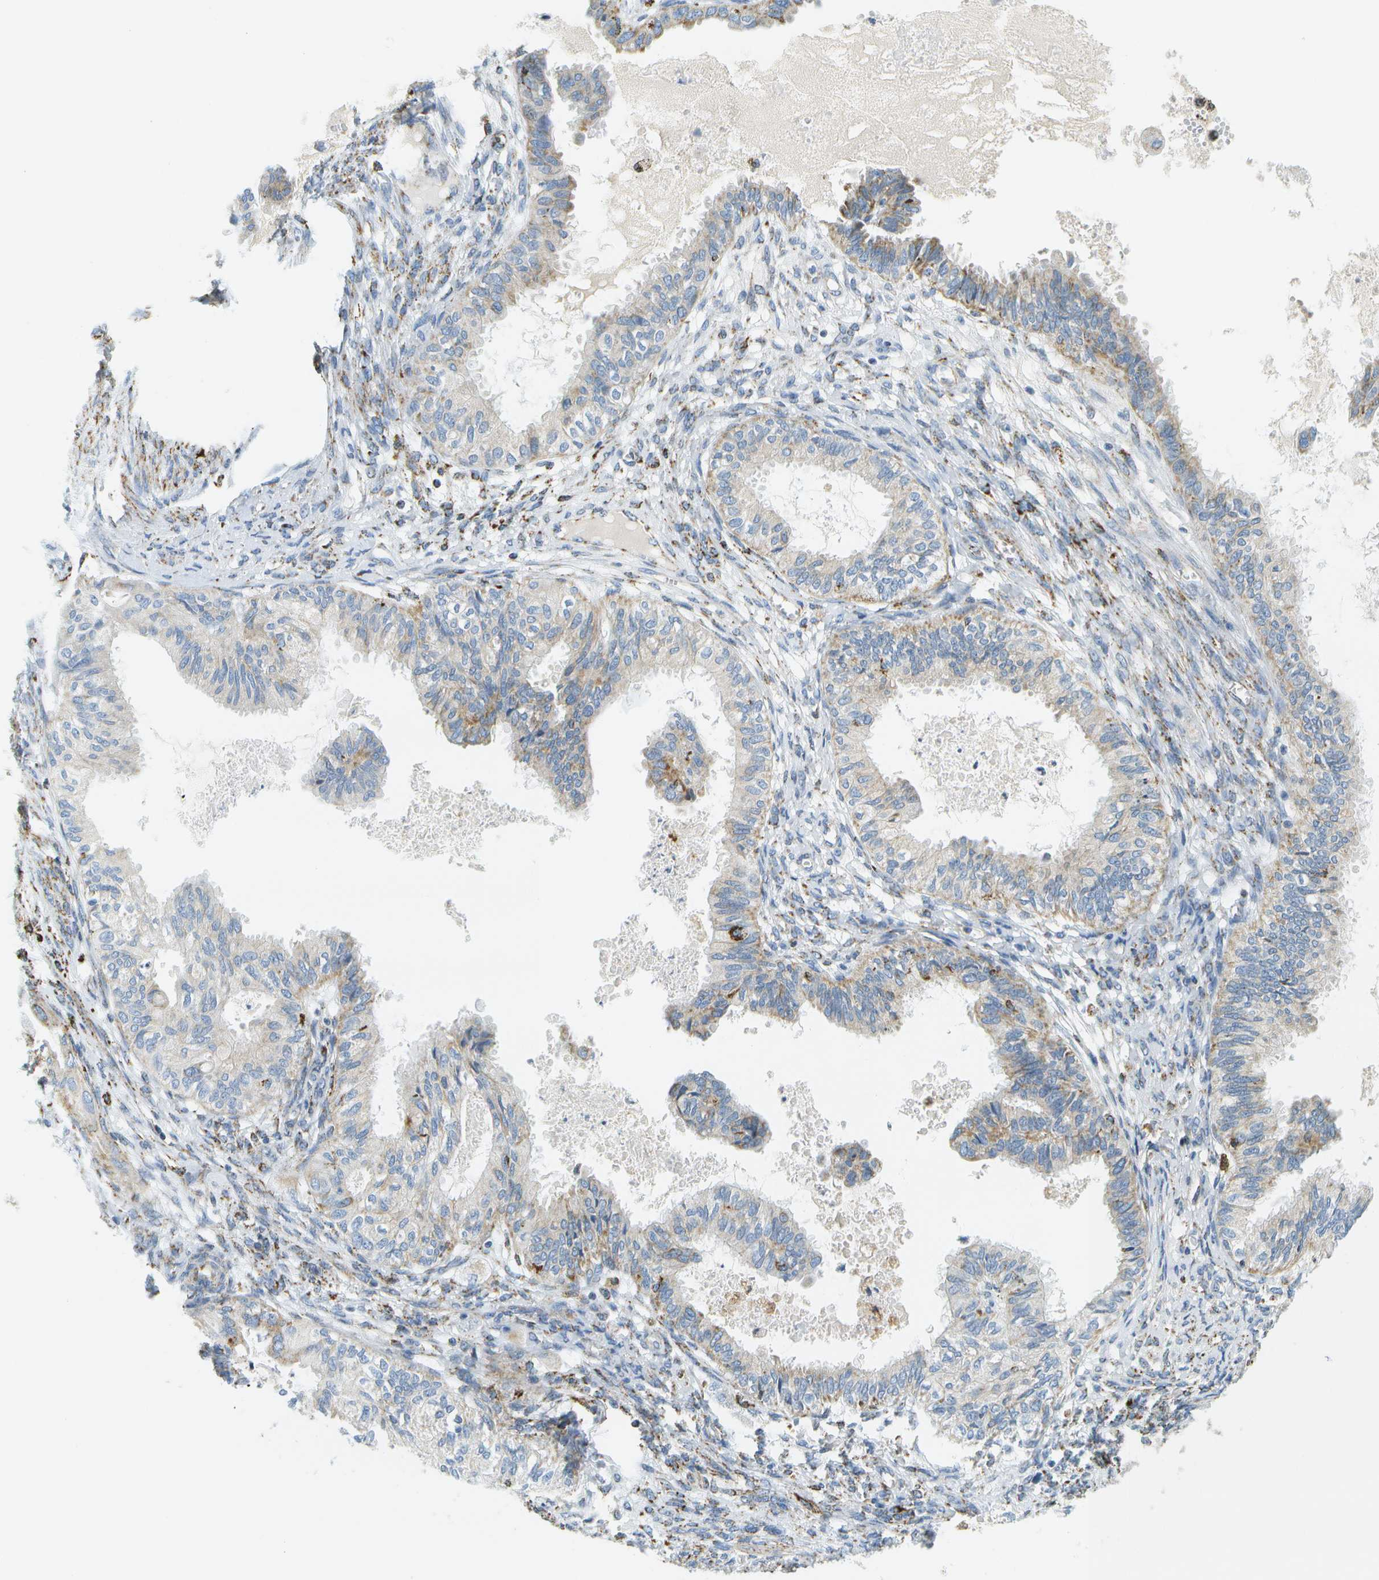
{"staining": {"intensity": "moderate", "quantity": "<25%", "location": "cytoplasmic/membranous"}, "tissue": "cervical cancer", "cell_type": "Tumor cells", "image_type": "cancer", "snomed": [{"axis": "morphology", "description": "Normal tissue, NOS"}, {"axis": "morphology", "description": "Adenocarcinoma, NOS"}, {"axis": "topography", "description": "Cervix"}, {"axis": "topography", "description": "Endometrium"}], "caption": "Immunohistochemistry photomicrograph of human cervical cancer stained for a protein (brown), which shows low levels of moderate cytoplasmic/membranous positivity in approximately <25% of tumor cells.", "gene": "HLCS", "patient": {"sex": "female", "age": 86}}